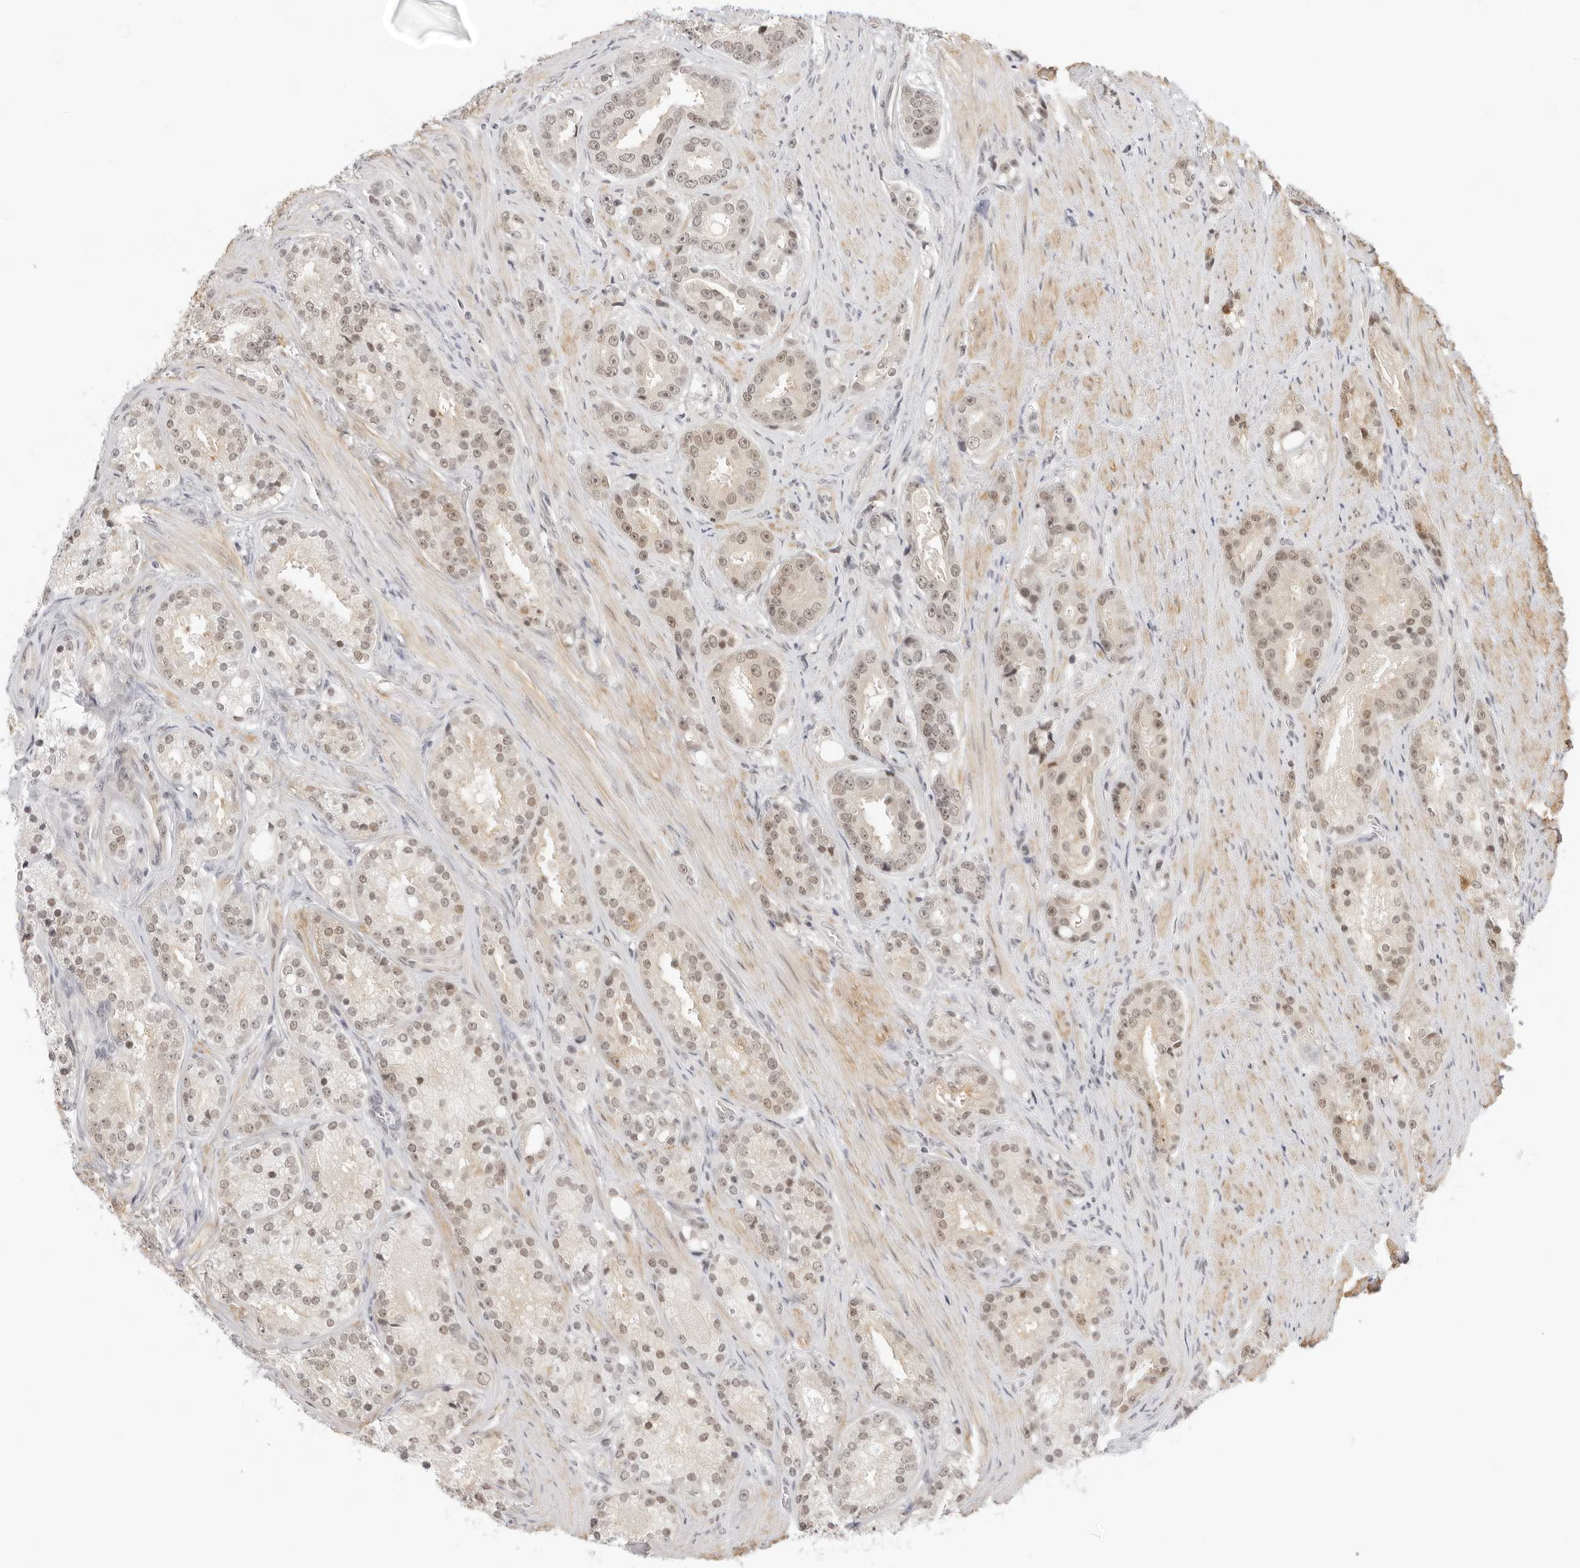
{"staining": {"intensity": "weak", "quantity": ">75%", "location": "nuclear"}, "tissue": "prostate cancer", "cell_type": "Tumor cells", "image_type": "cancer", "snomed": [{"axis": "morphology", "description": "Adenocarcinoma, High grade"}, {"axis": "topography", "description": "Prostate"}], "caption": "A photomicrograph of prostate cancer (high-grade adenocarcinoma) stained for a protein shows weak nuclear brown staining in tumor cells. (brown staining indicates protein expression, while blue staining denotes nuclei).", "gene": "TCIM", "patient": {"sex": "male", "age": 60}}